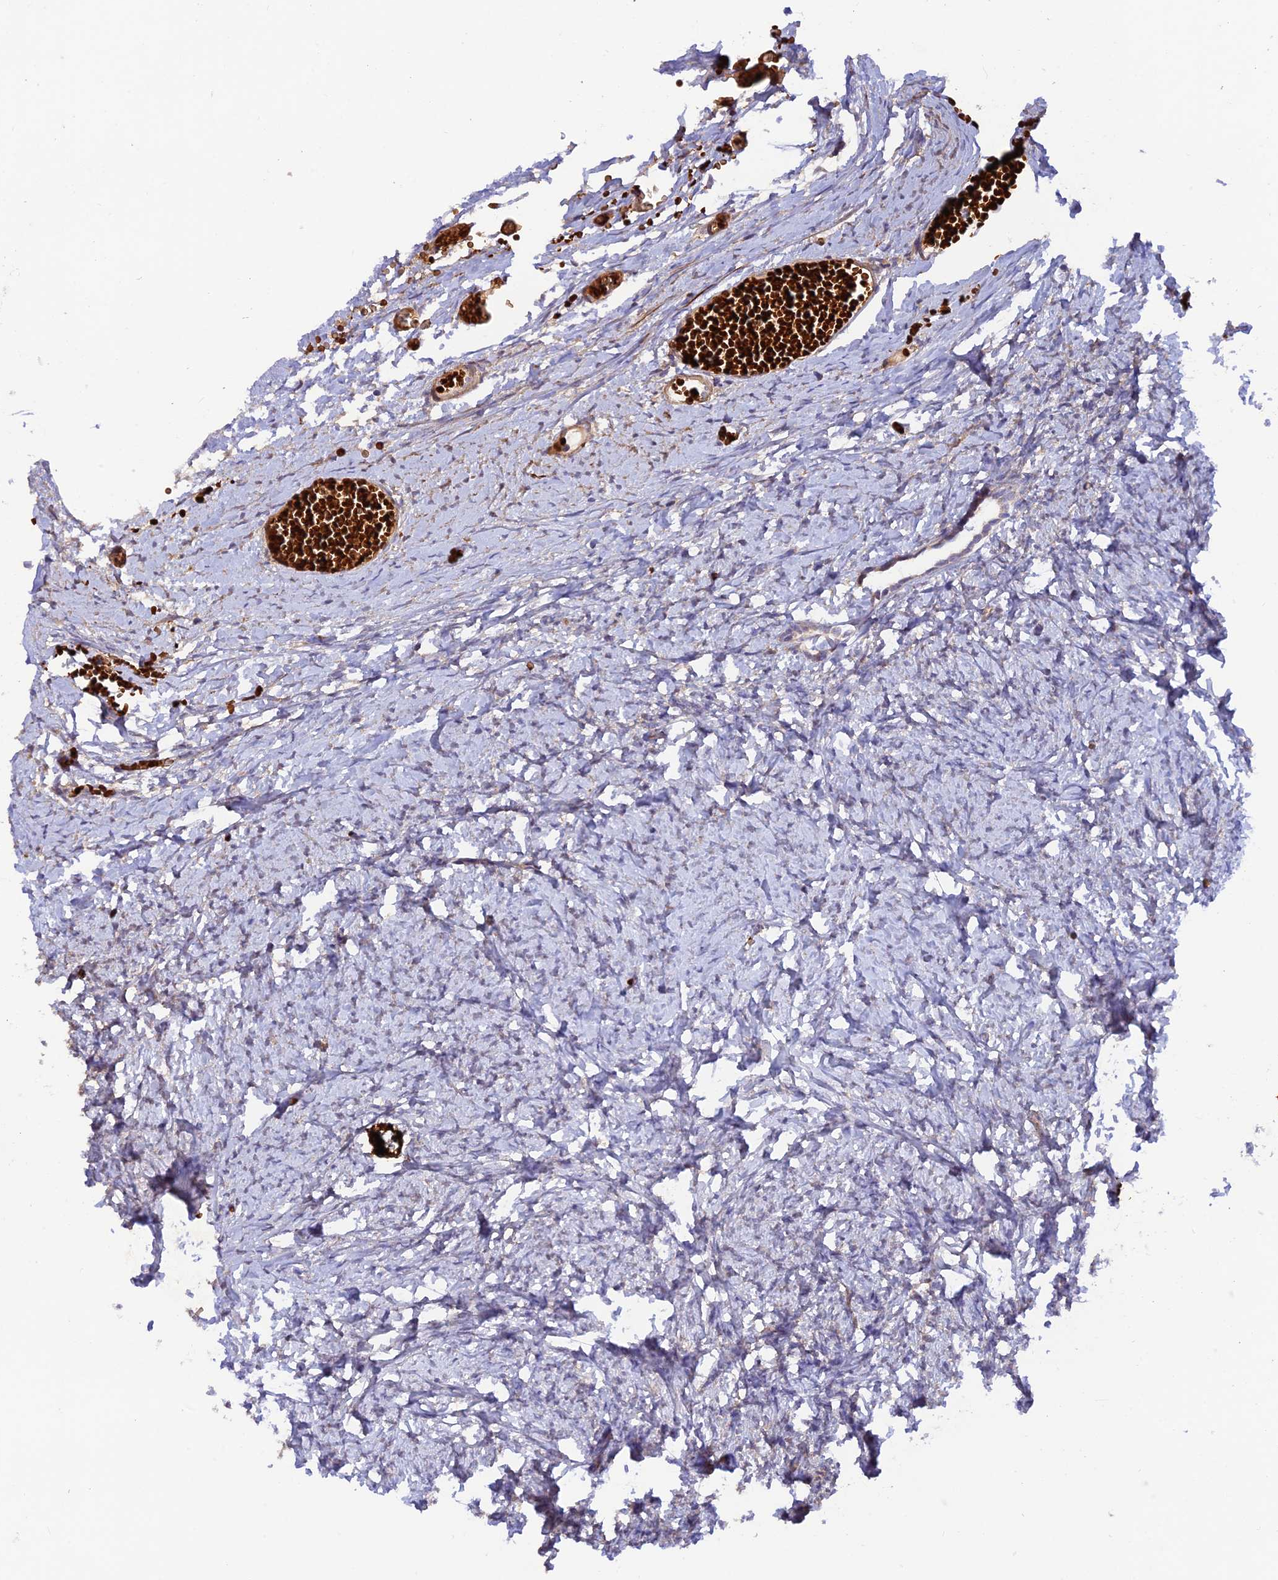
{"staining": {"intensity": "strong", "quantity": ">75%", "location": "cytoplasmic/membranous"}, "tissue": "ovary", "cell_type": "Follicle cells", "image_type": "normal", "snomed": [{"axis": "morphology", "description": "Normal tissue, NOS"}, {"axis": "topography", "description": "Ovary"}], "caption": "A brown stain labels strong cytoplasmic/membranous positivity of a protein in follicle cells of benign human ovary.", "gene": "WDFY4", "patient": {"sex": "female", "age": 27}}